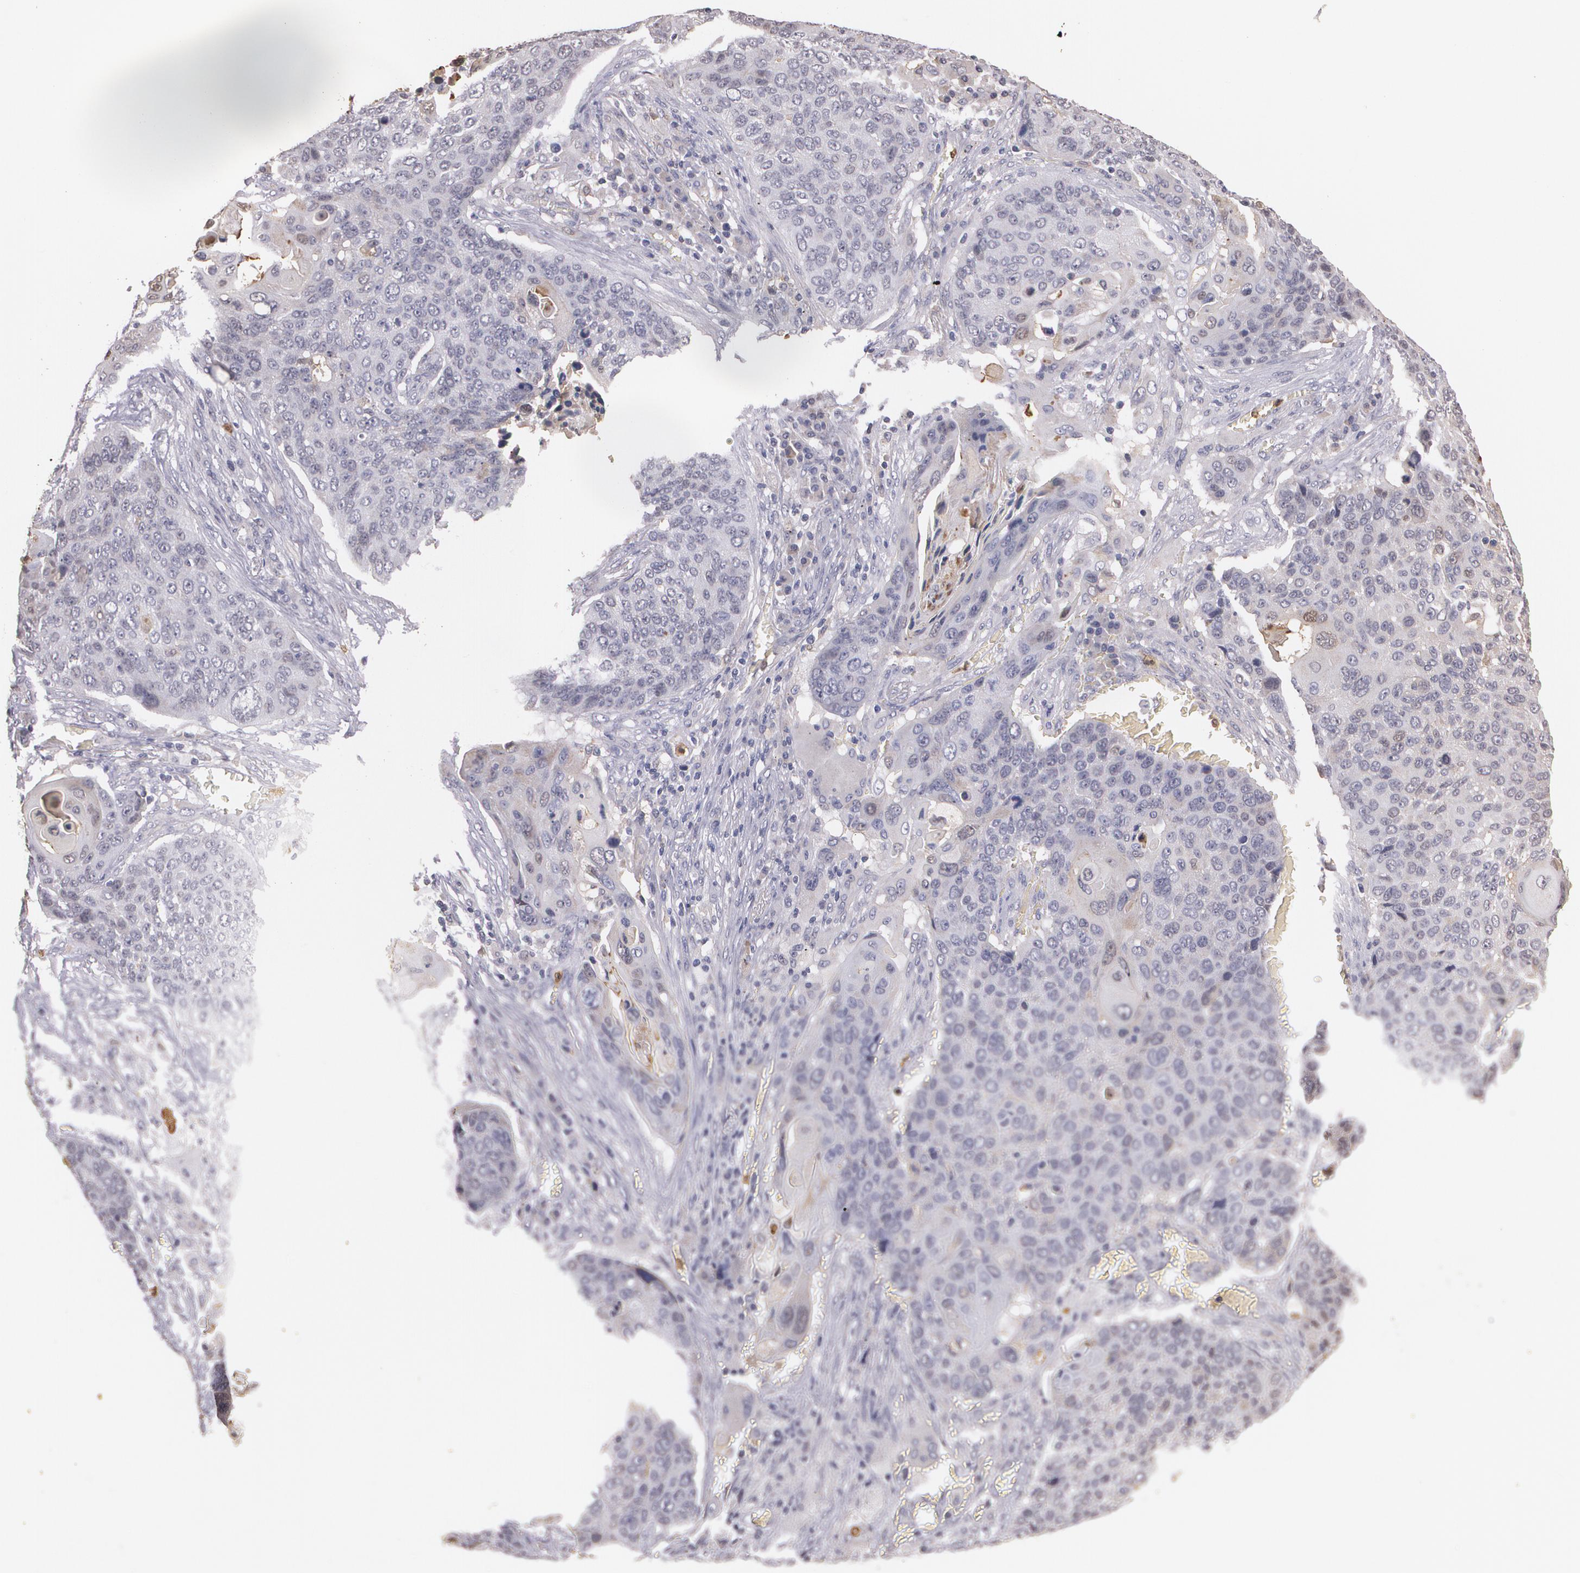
{"staining": {"intensity": "moderate", "quantity": "25%-75%", "location": "cytoplasmic/membranous"}, "tissue": "lung cancer", "cell_type": "Tumor cells", "image_type": "cancer", "snomed": [{"axis": "morphology", "description": "Squamous cell carcinoma, NOS"}, {"axis": "topography", "description": "Lung"}], "caption": "A medium amount of moderate cytoplasmic/membranous positivity is seen in about 25%-75% of tumor cells in squamous cell carcinoma (lung) tissue.", "gene": "PTS", "patient": {"sex": "male", "age": 68}}